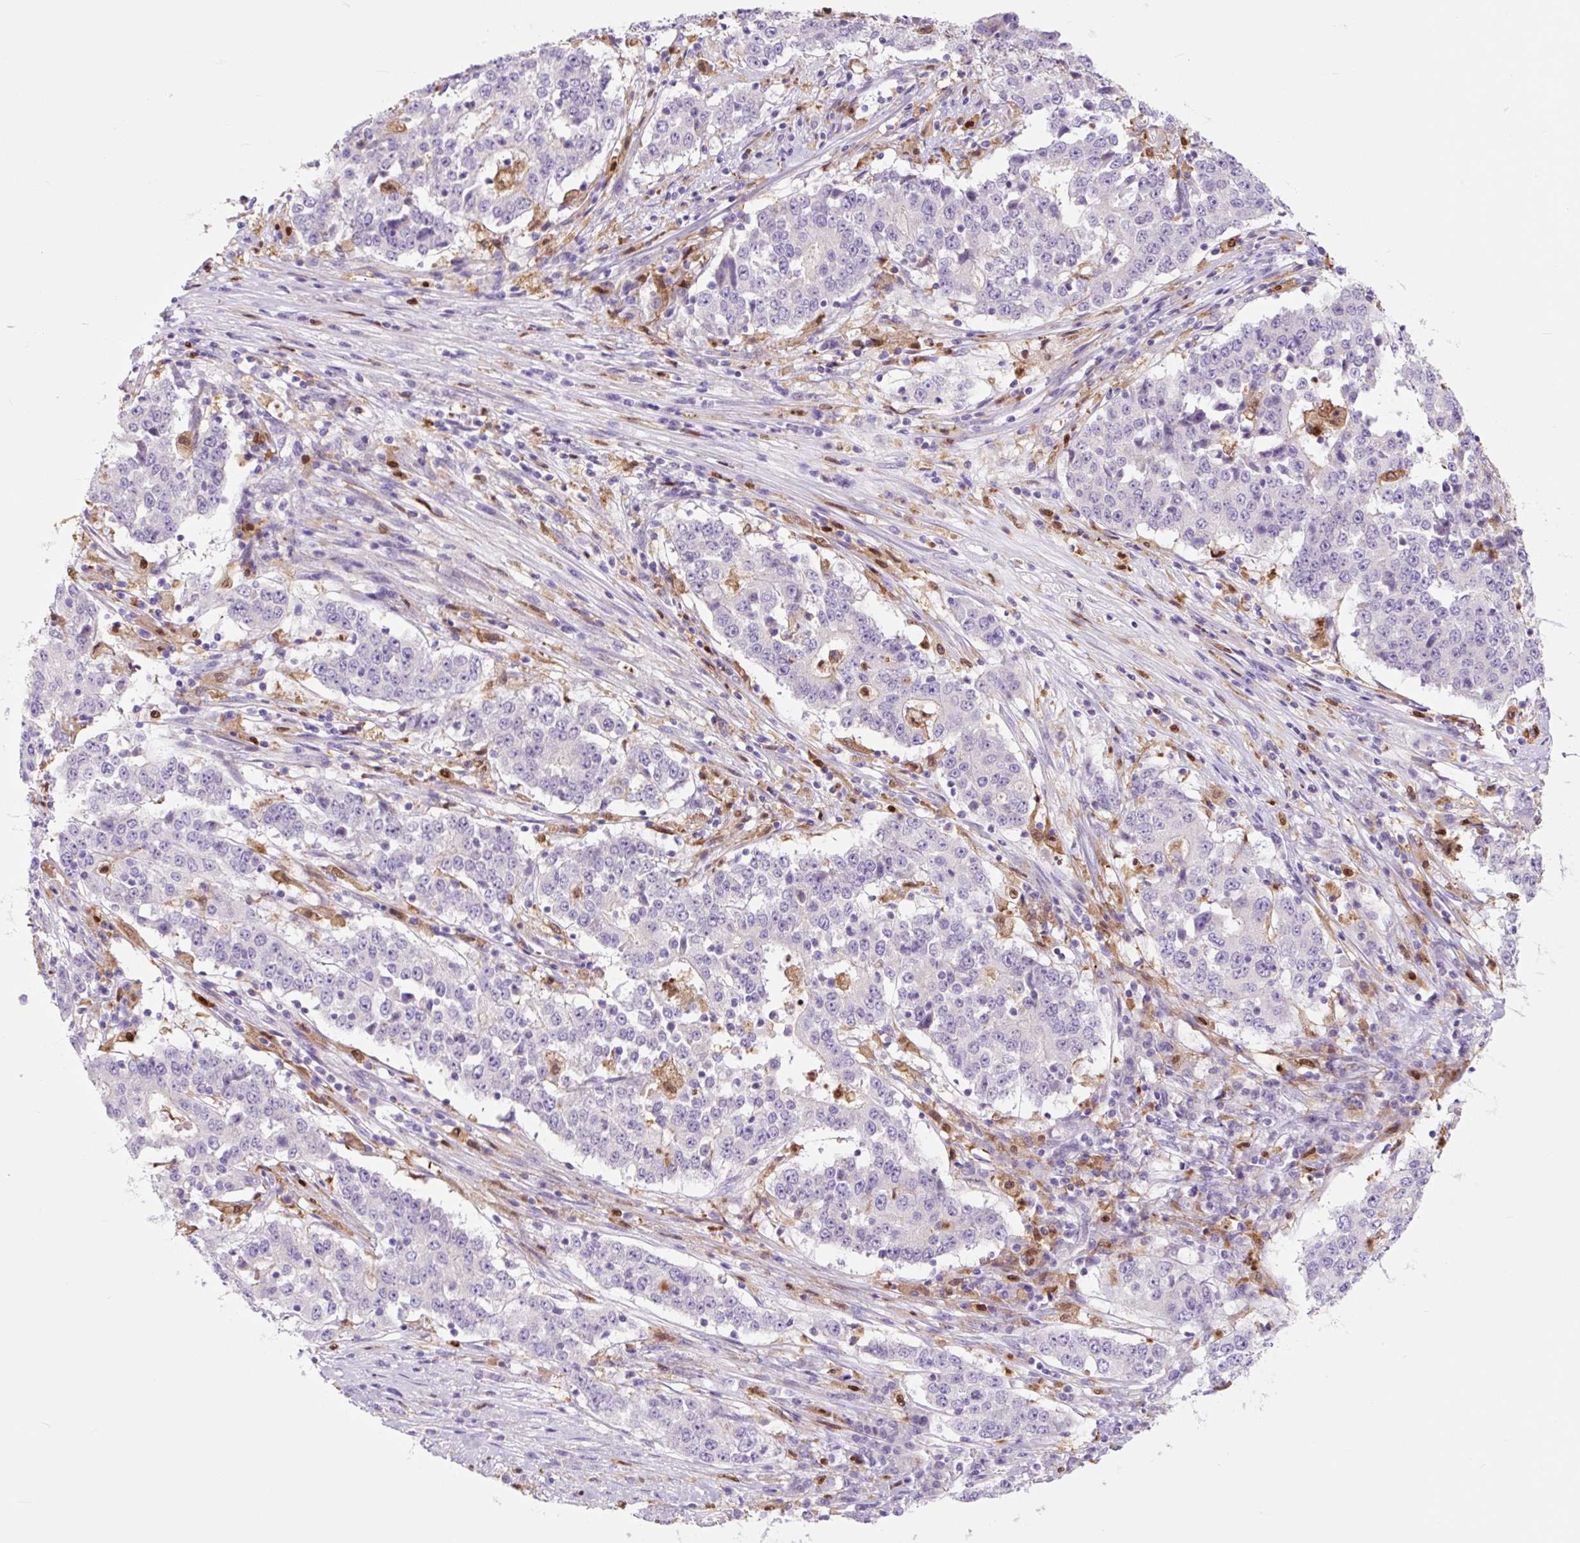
{"staining": {"intensity": "negative", "quantity": "none", "location": "none"}, "tissue": "stomach cancer", "cell_type": "Tumor cells", "image_type": "cancer", "snomed": [{"axis": "morphology", "description": "Adenocarcinoma, NOS"}, {"axis": "topography", "description": "Stomach"}], "caption": "High magnification brightfield microscopy of stomach adenocarcinoma stained with DAB (brown) and counterstained with hematoxylin (blue): tumor cells show no significant staining.", "gene": "SPI1", "patient": {"sex": "male", "age": 59}}